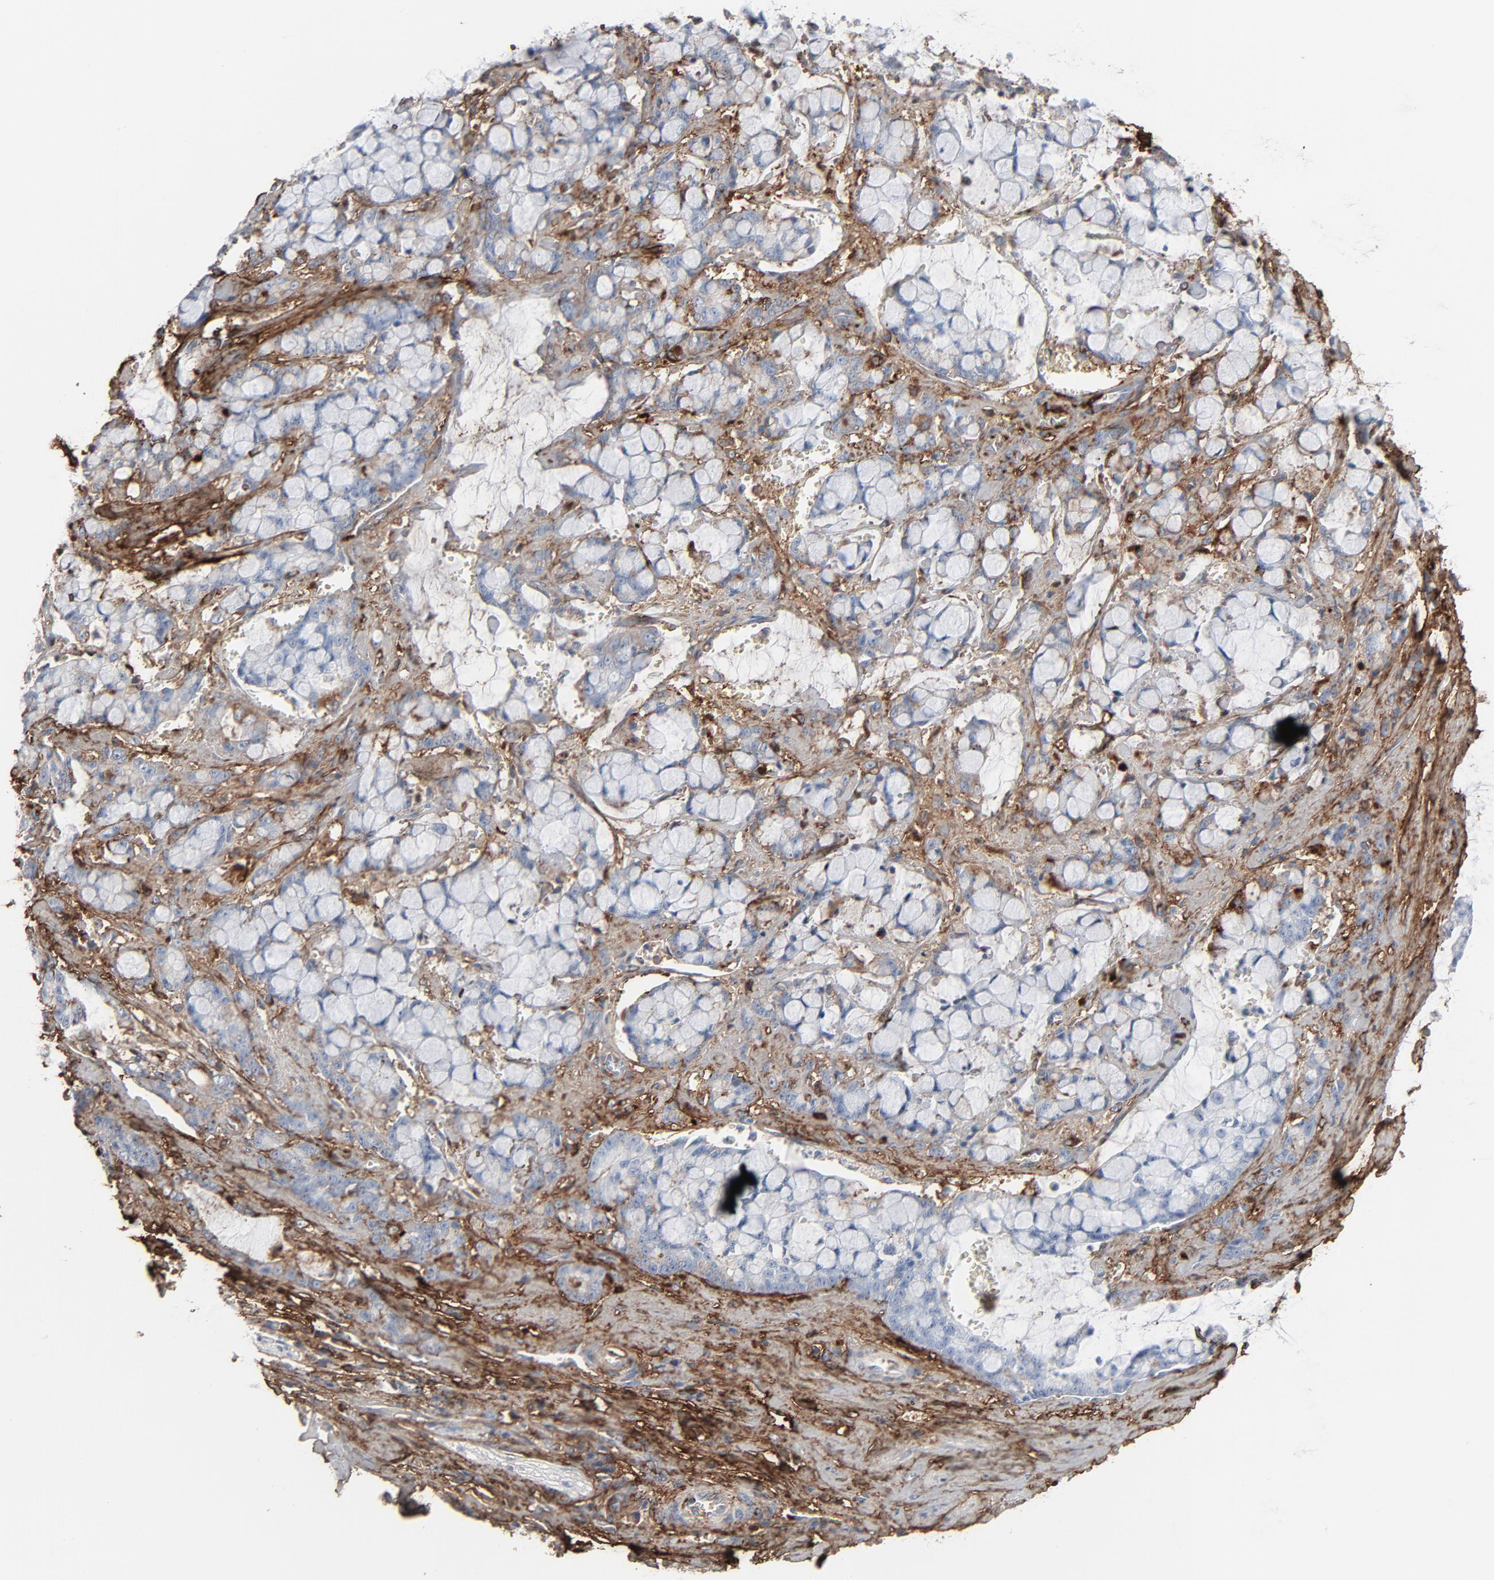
{"staining": {"intensity": "weak", "quantity": "<25%", "location": "cytoplasmic/membranous"}, "tissue": "pancreatic cancer", "cell_type": "Tumor cells", "image_type": "cancer", "snomed": [{"axis": "morphology", "description": "Adenocarcinoma, NOS"}, {"axis": "topography", "description": "Pancreas"}], "caption": "Pancreatic adenocarcinoma was stained to show a protein in brown. There is no significant positivity in tumor cells. (DAB (3,3'-diaminobenzidine) immunohistochemistry with hematoxylin counter stain).", "gene": "BGN", "patient": {"sex": "female", "age": 73}}